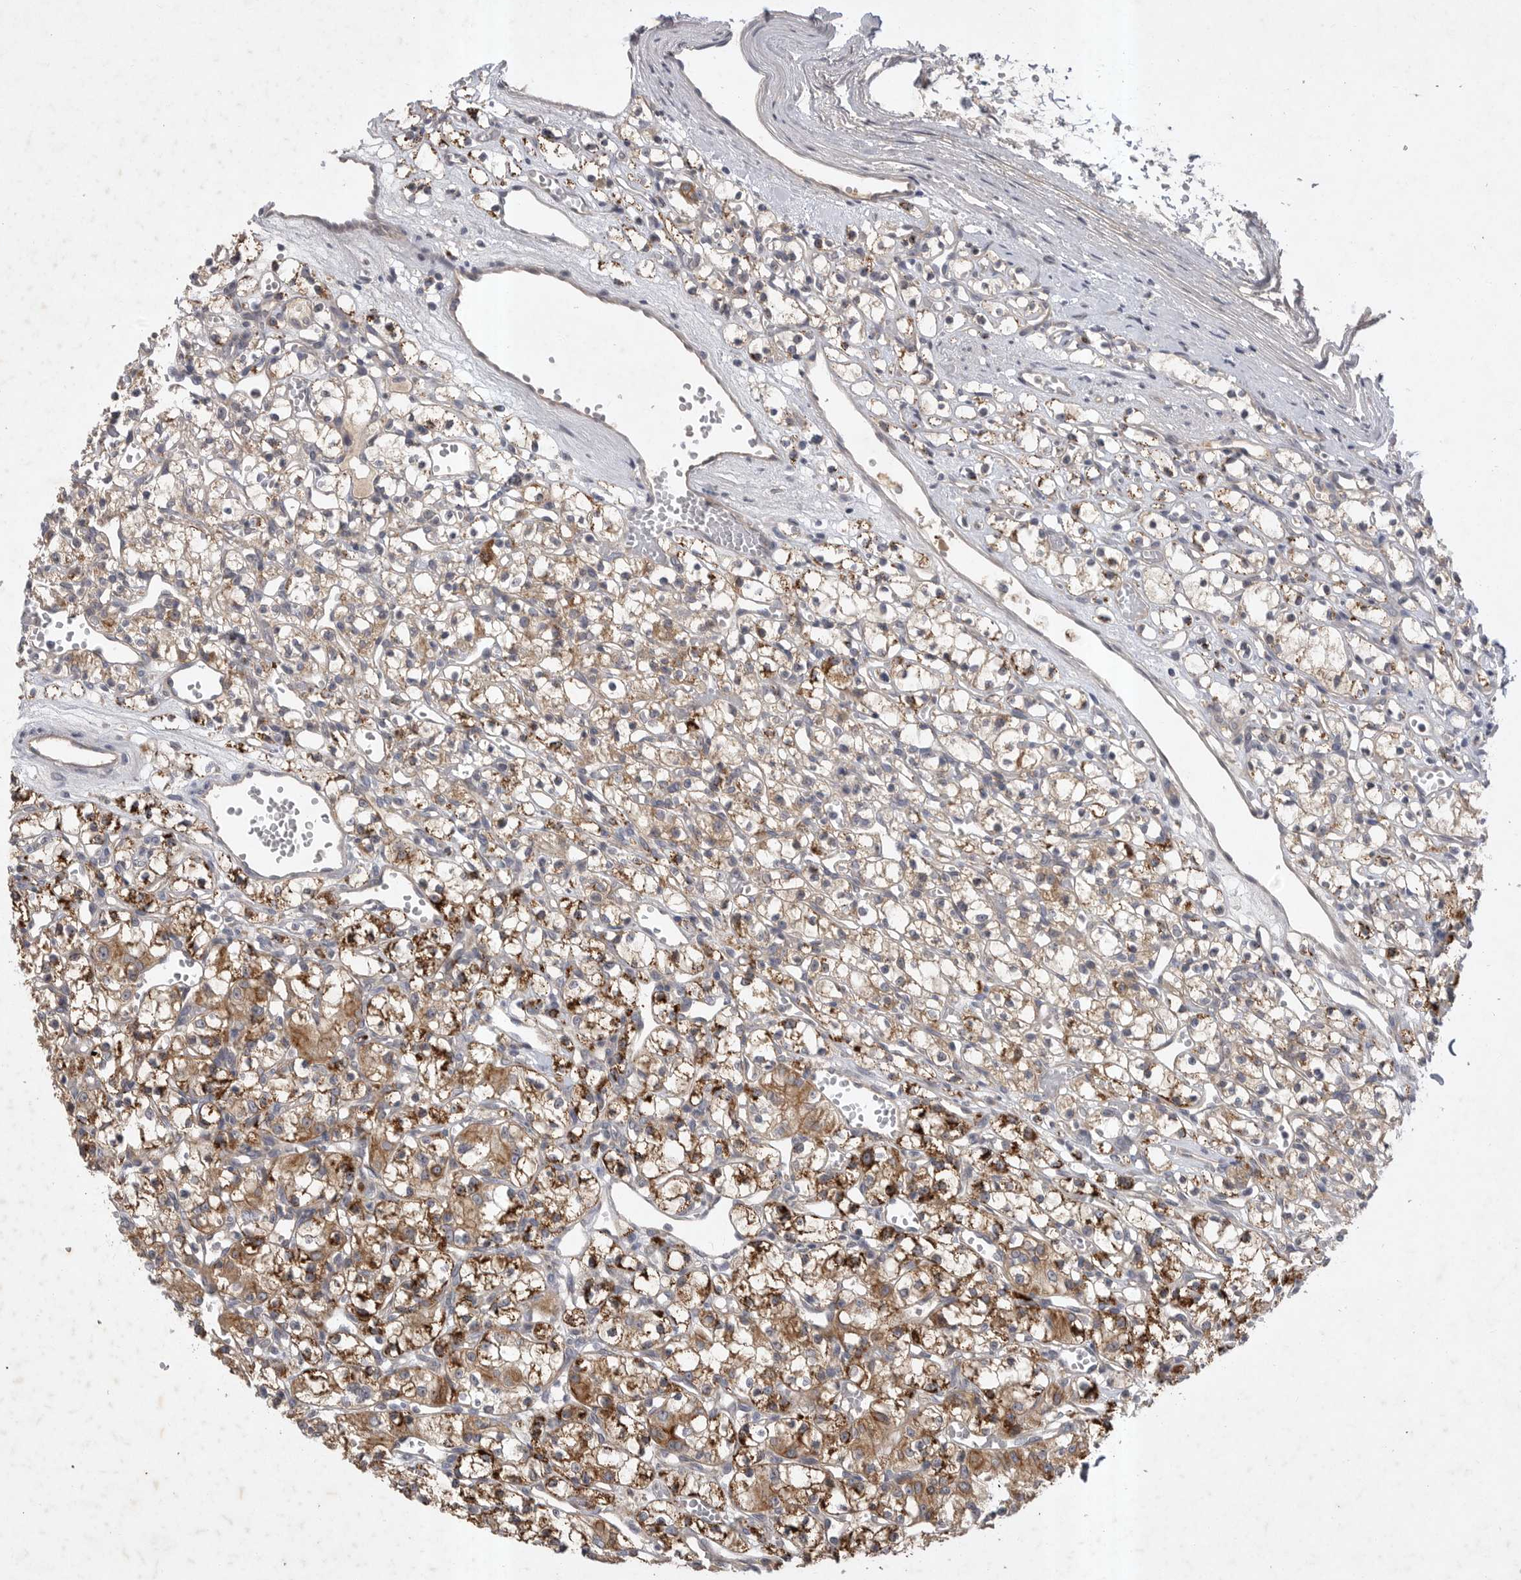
{"staining": {"intensity": "strong", "quantity": "25%-75%", "location": "cytoplasmic/membranous"}, "tissue": "renal cancer", "cell_type": "Tumor cells", "image_type": "cancer", "snomed": [{"axis": "morphology", "description": "Adenocarcinoma, NOS"}, {"axis": "topography", "description": "Kidney"}], "caption": "An immunohistochemistry (IHC) micrograph of neoplastic tissue is shown. Protein staining in brown highlights strong cytoplasmic/membranous positivity in adenocarcinoma (renal) within tumor cells. Nuclei are stained in blue.", "gene": "DHDDS", "patient": {"sex": "female", "age": 59}}